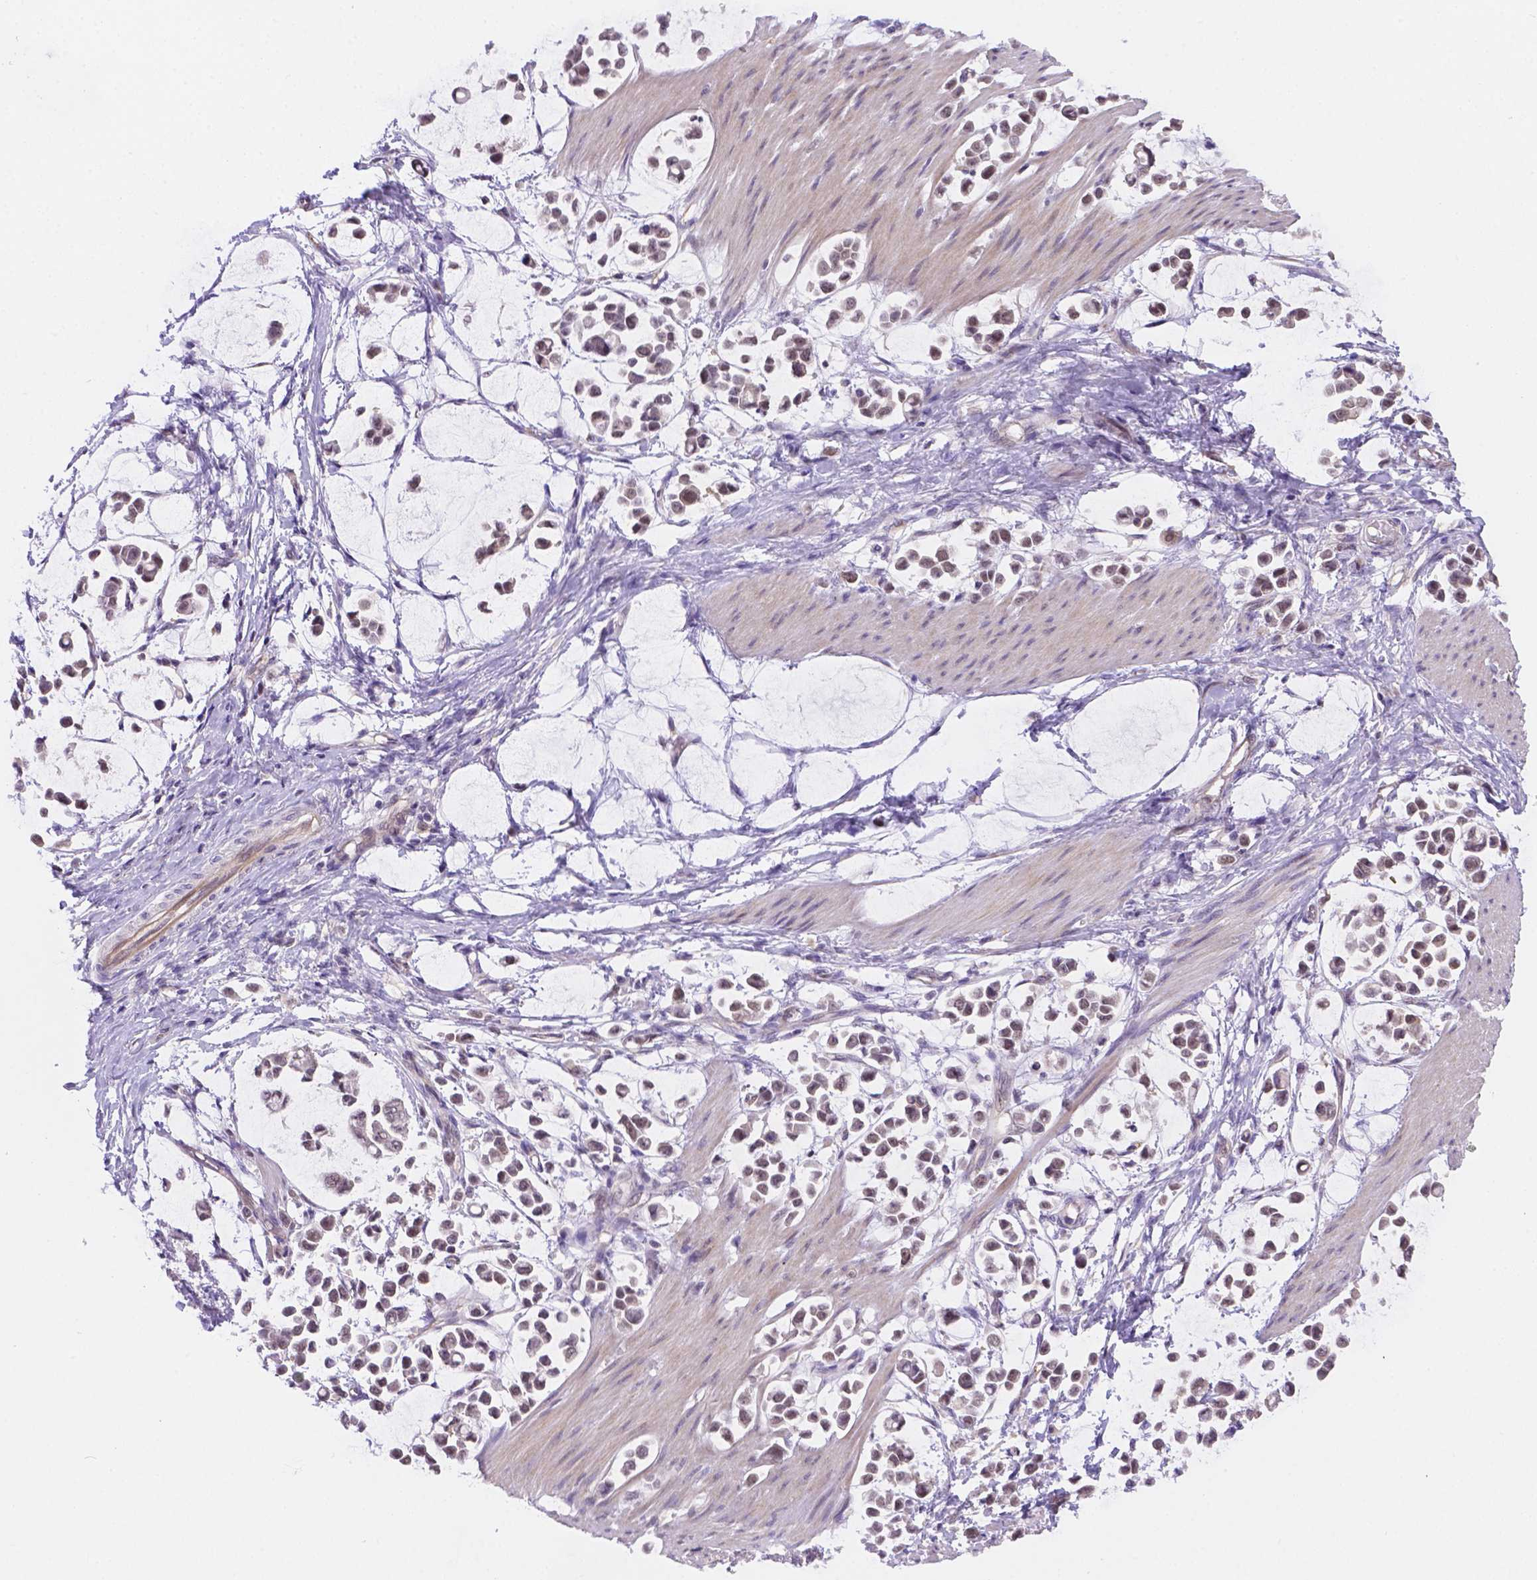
{"staining": {"intensity": "weak", "quantity": ">75%", "location": "nuclear"}, "tissue": "stomach cancer", "cell_type": "Tumor cells", "image_type": "cancer", "snomed": [{"axis": "morphology", "description": "Adenocarcinoma, NOS"}, {"axis": "topography", "description": "Stomach"}], "caption": "High-power microscopy captured an IHC histopathology image of stomach cancer, revealing weak nuclear staining in approximately >75% of tumor cells.", "gene": "NXPE2", "patient": {"sex": "male", "age": 82}}